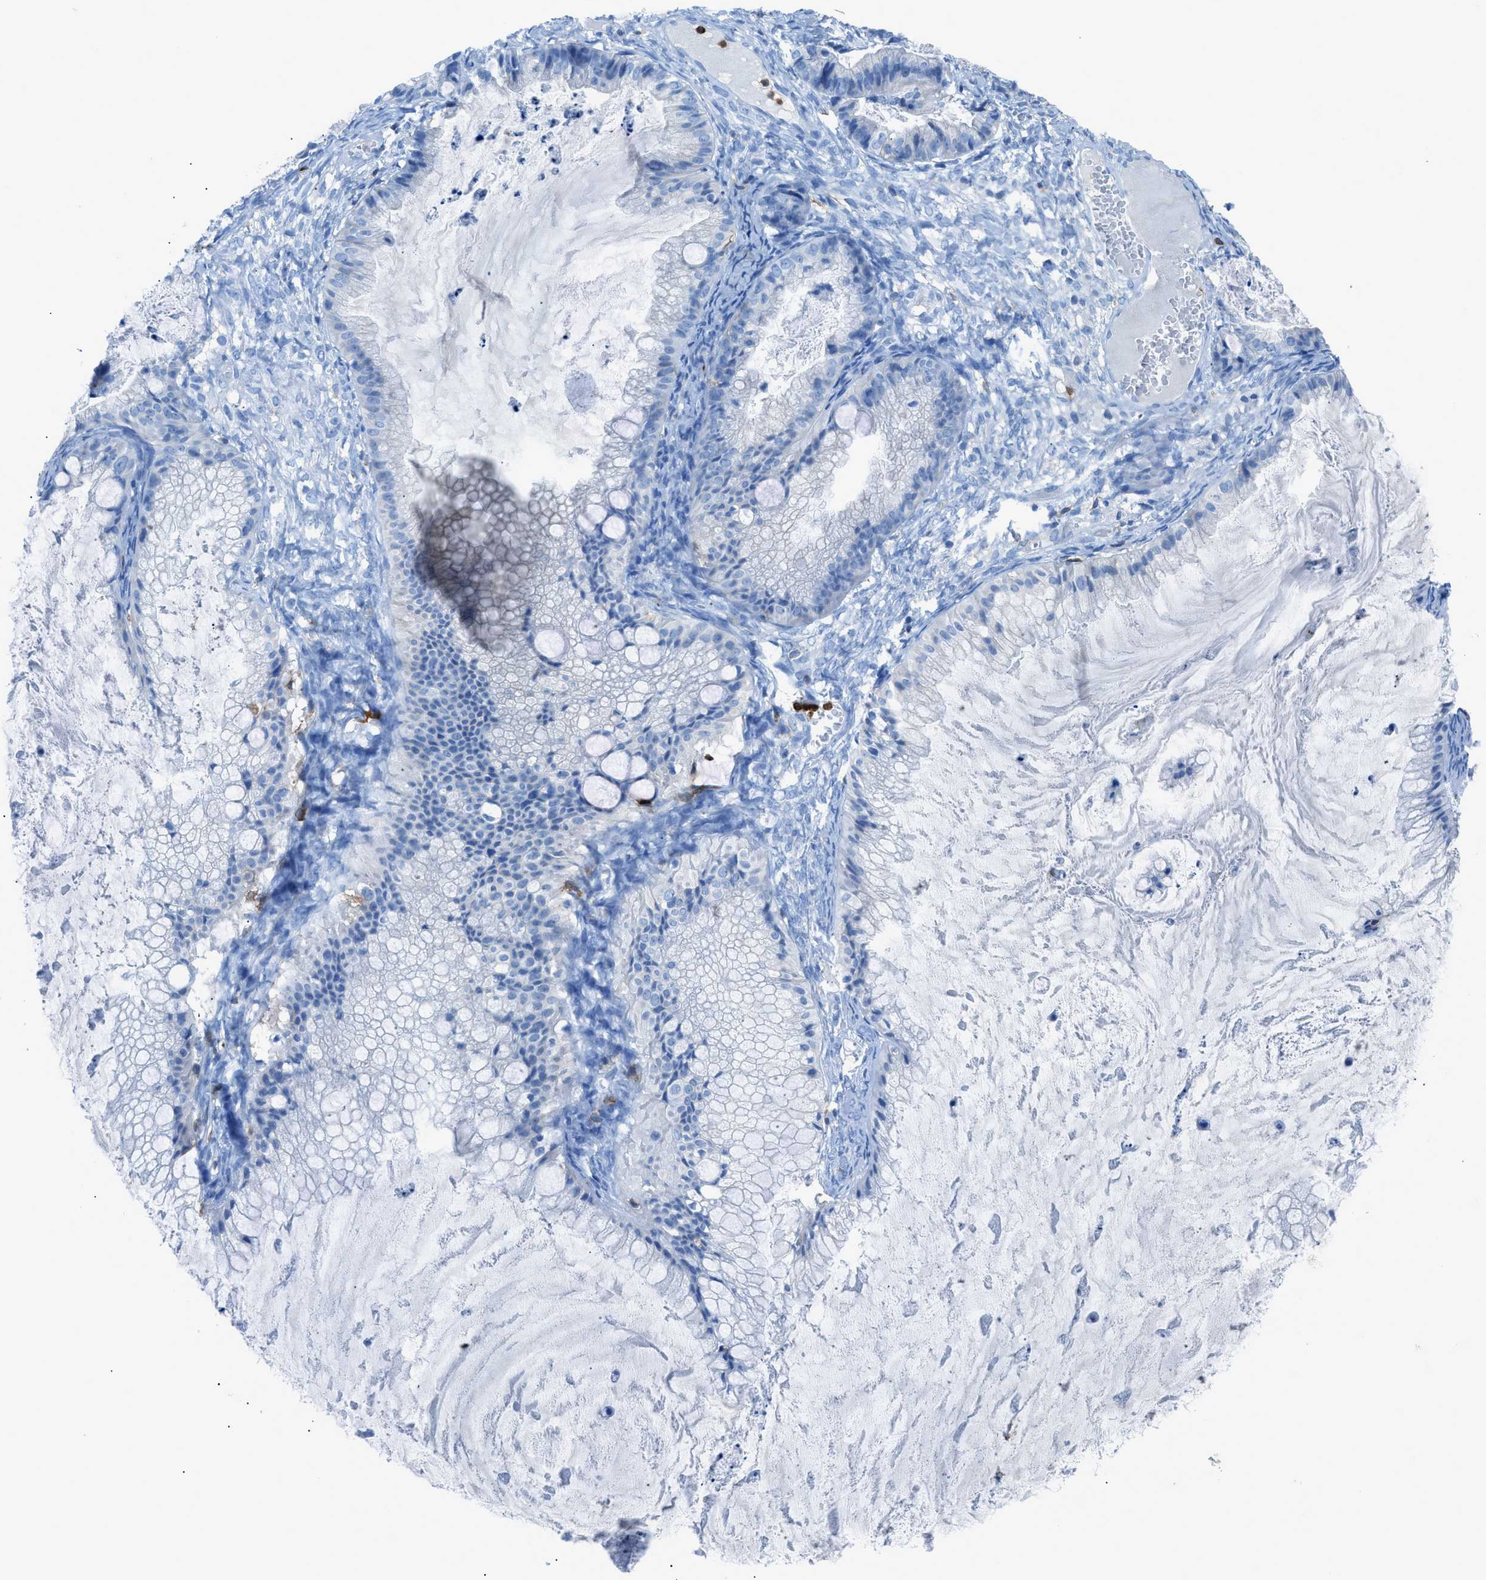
{"staining": {"intensity": "negative", "quantity": "none", "location": "none"}, "tissue": "ovarian cancer", "cell_type": "Tumor cells", "image_type": "cancer", "snomed": [{"axis": "morphology", "description": "Cystadenocarcinoma, mucinous, NOS"}, {"axis": "topography", "description": "Ovary"}], "caption": "Ovarian mucinous cystadenocarcinoma stained for a protein using immunohistochemistry demonstrates no expression tumor cells.", "gene": "ITGB2", "patient": {"sex": "female", "age": 57}}